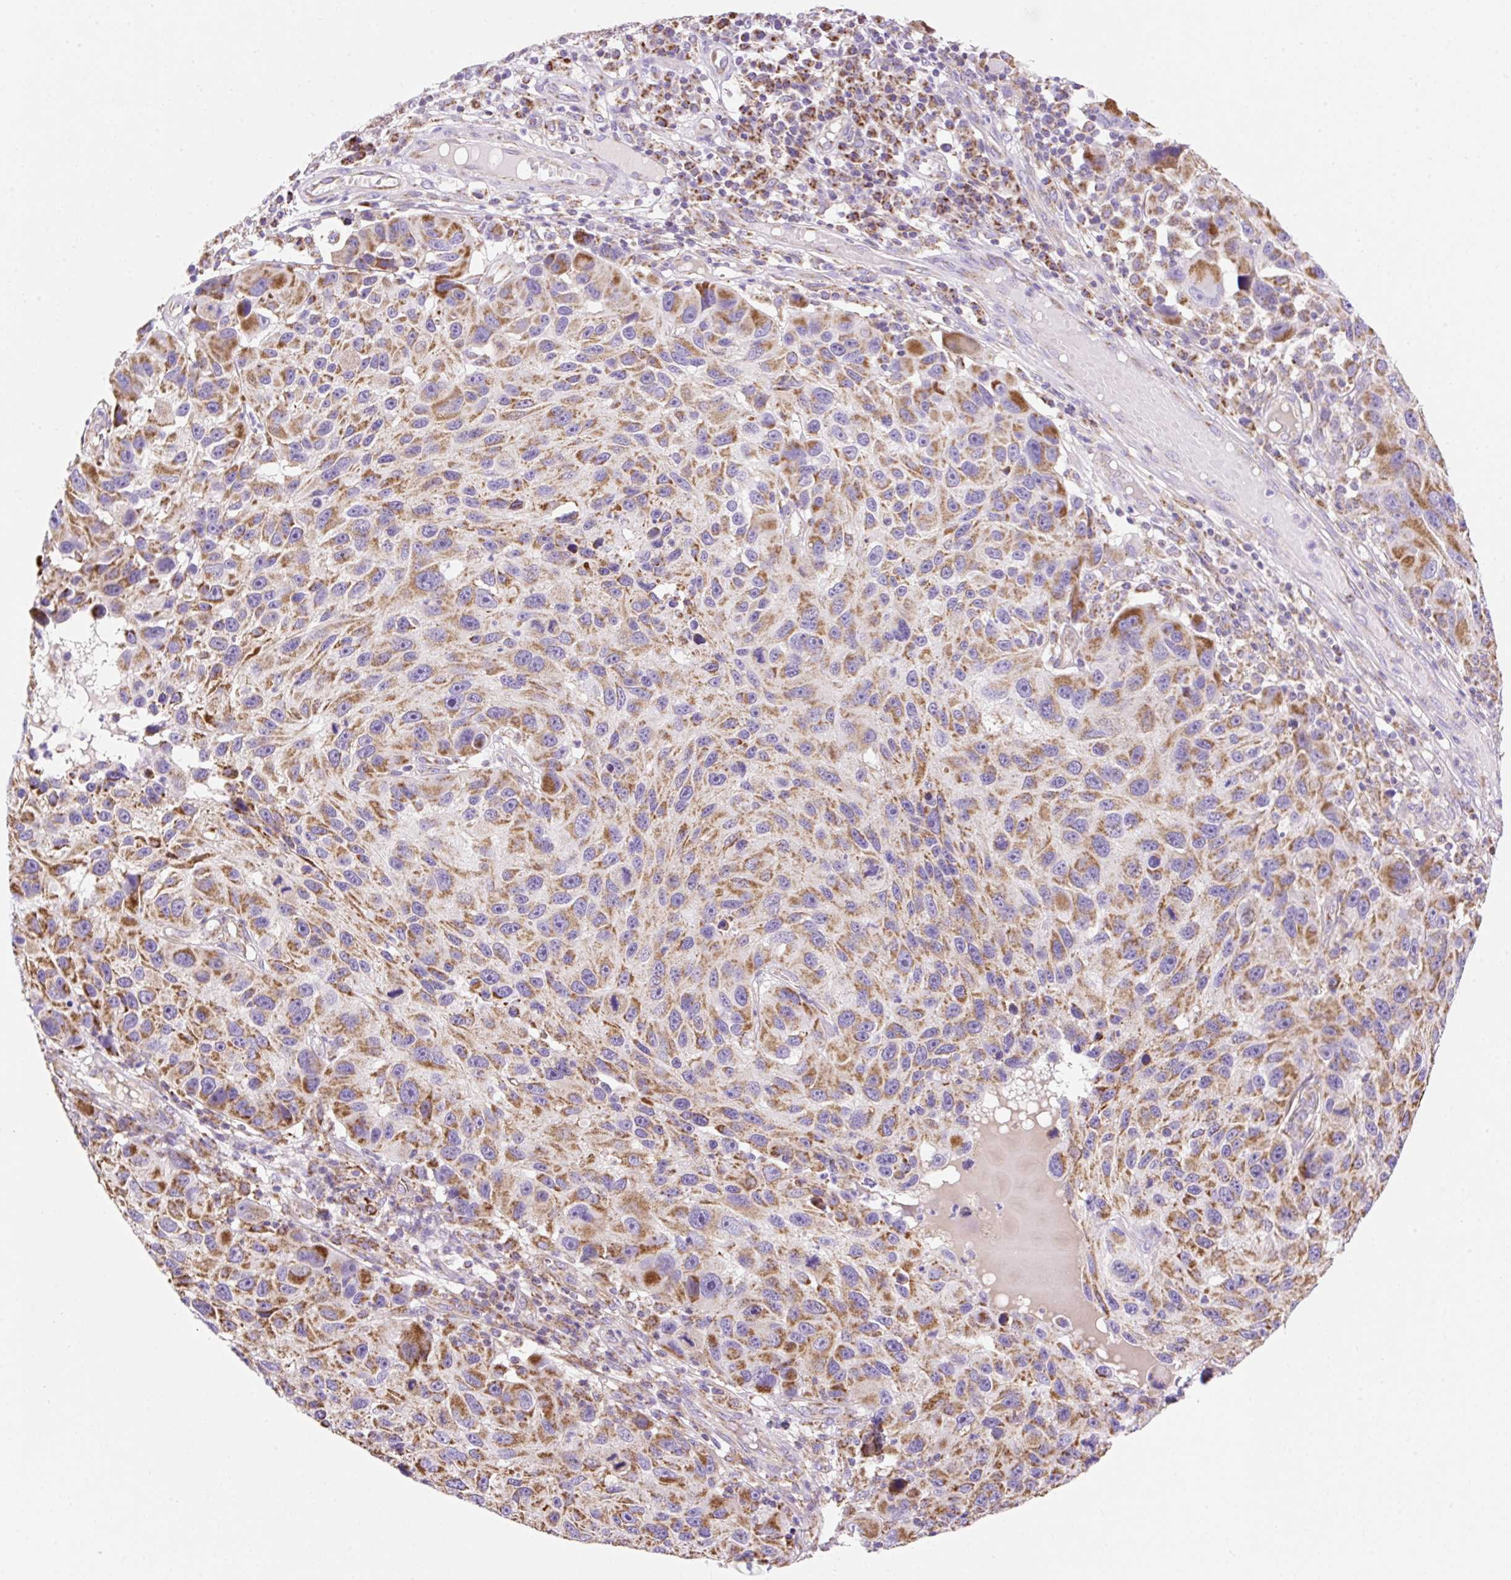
{"staining": {"intensity": "moderate", "quantity": ">75%", "location": "cytoplasmic/membranous"}, "tissue": "melanoma", "cell_type": "Tumor cells", "image_type": "cancer", "snomed": [{"axis": "morphology", "description": "Malignant melanoma, NOS"}, {"axis": "topography", "description": "Skin"}], "caption": "Immunohistochemistry (IHC) staining of malignant melanoma, which reveals medium levels of moderate cytoplasmic/membranous staining in about >75% of tumor cells indicating moderate cytoplasmic/membranous protein staining. The staining was performed using DAB (brown) for protein detection and nuclei were counterstained in hematoxylin (blue).", "gene": "DAAM2", "patient": {"sex": "male", "age": 53}}